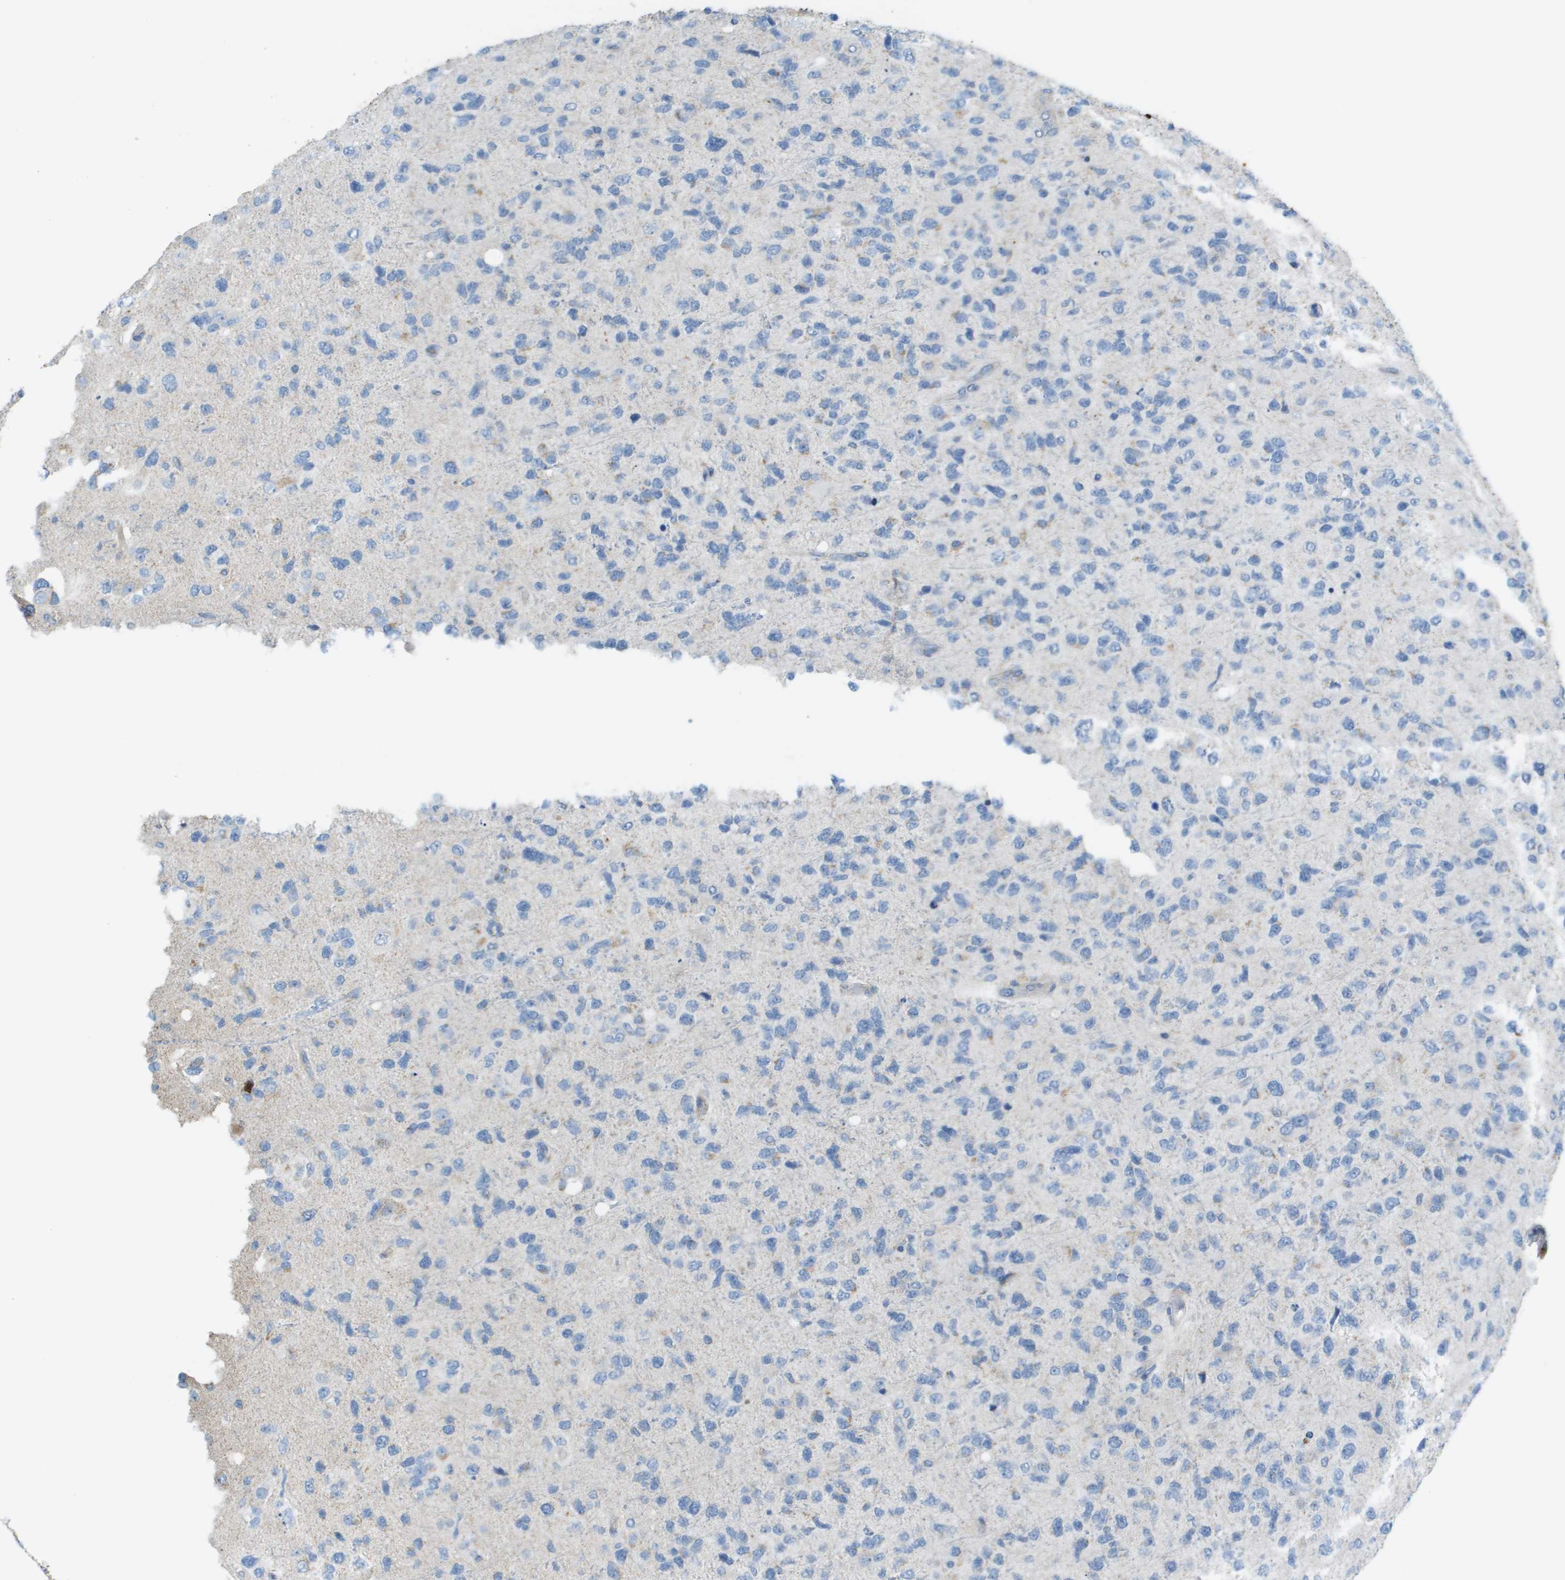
{"staining": {"intensity": "negative", "quantity": "none", "location": "none"}, "tissue": "glioma", "cell_type": "Tumor cells", "image_type": "cancer", "snomed": [{"axis": "morphology", "description": "Glioma, malignant, High grade"}, {"axis": "topography", "description": "Brain"}], "caption": "High-grade glioma (malignant) was stained to show a protein in brown. There is no significant staining in tumor cells.", "gene": "GALNT6", "patient": {"sex": "female", "age": 58}}